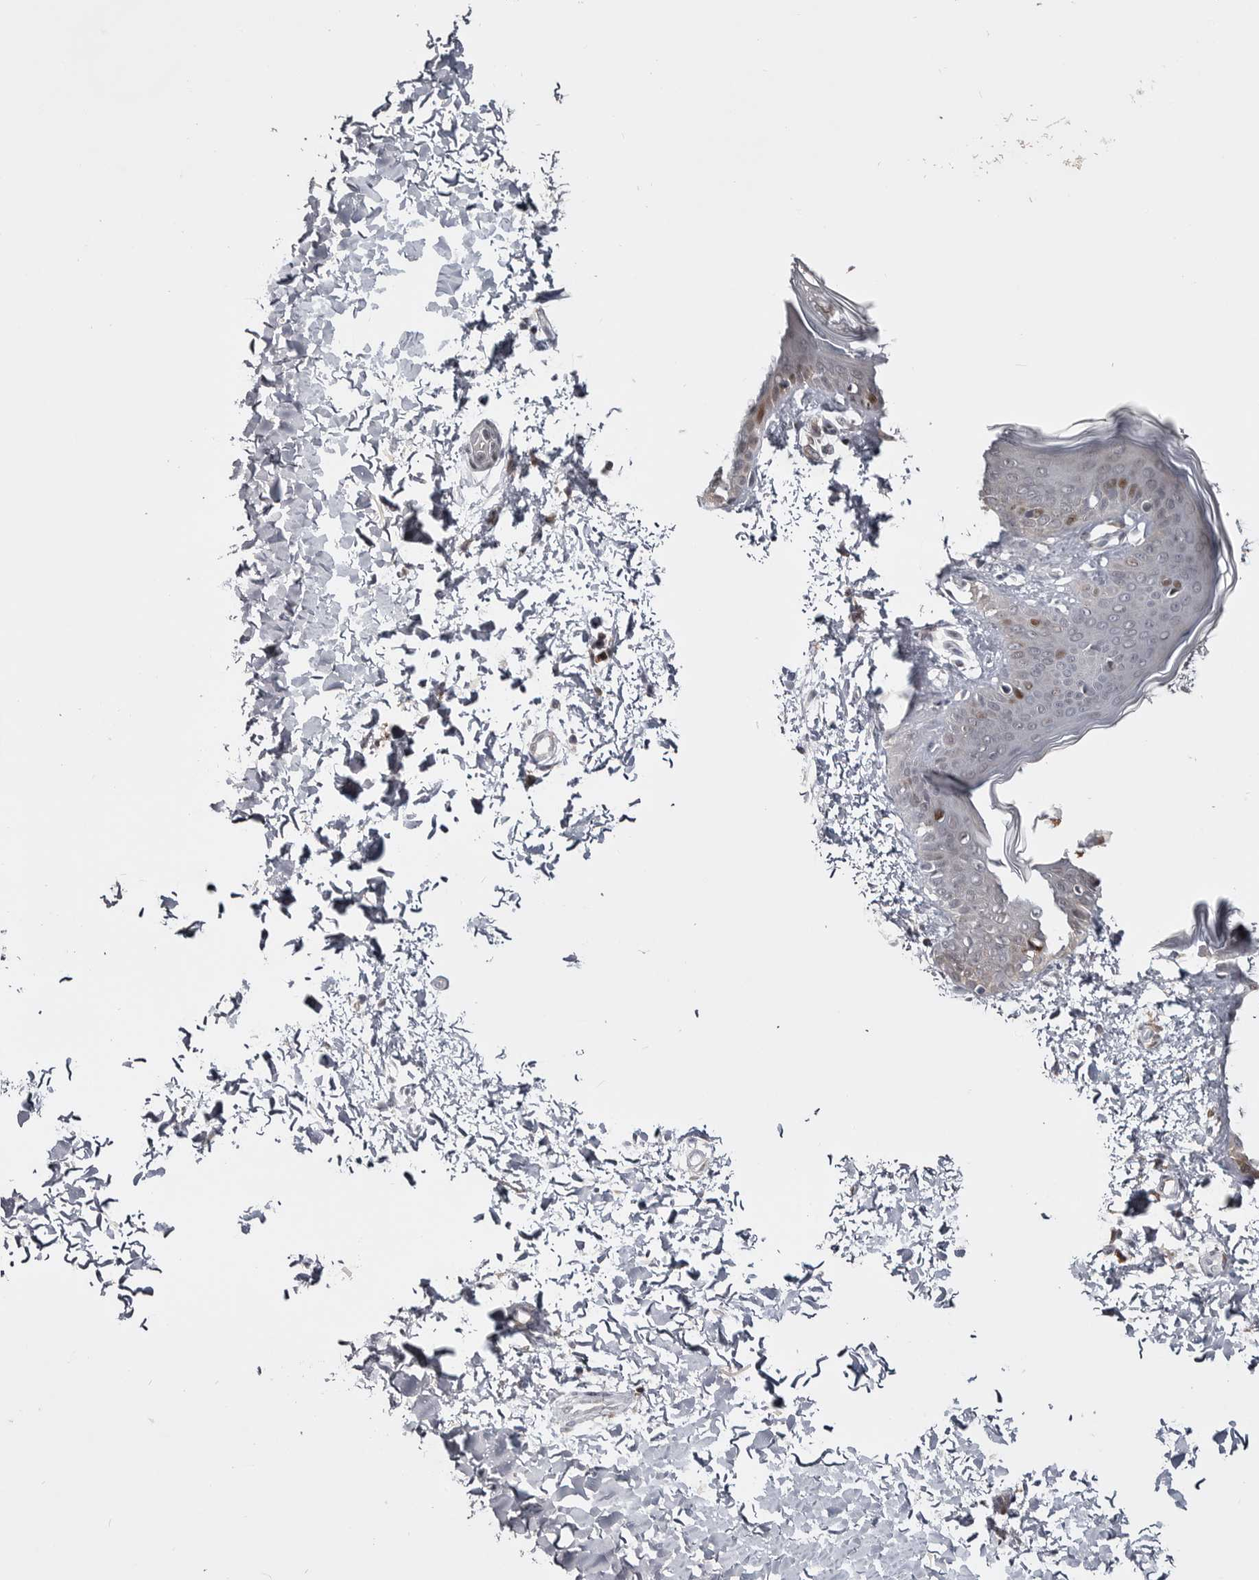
{"staining": {"intensity": "negative", "quantity": "none", "location": "none"}, "tissue": "skin", "cell_type": "Fibroblasts", "image_type": "normal", "snomed": [{"axis": "morphology", "description": "Normal tissue, NOS"}, {"axis": "topography", "description": "Skin"}], "caption": "A high-resolution micrograph shows IHC staining of benign skin, which exhibits no significant staining in fibroblasts. (DAB IHC with hematoxylin counter stain).", "gene": "ZNF277", "patient": {"sex": "female", "age": 17}}